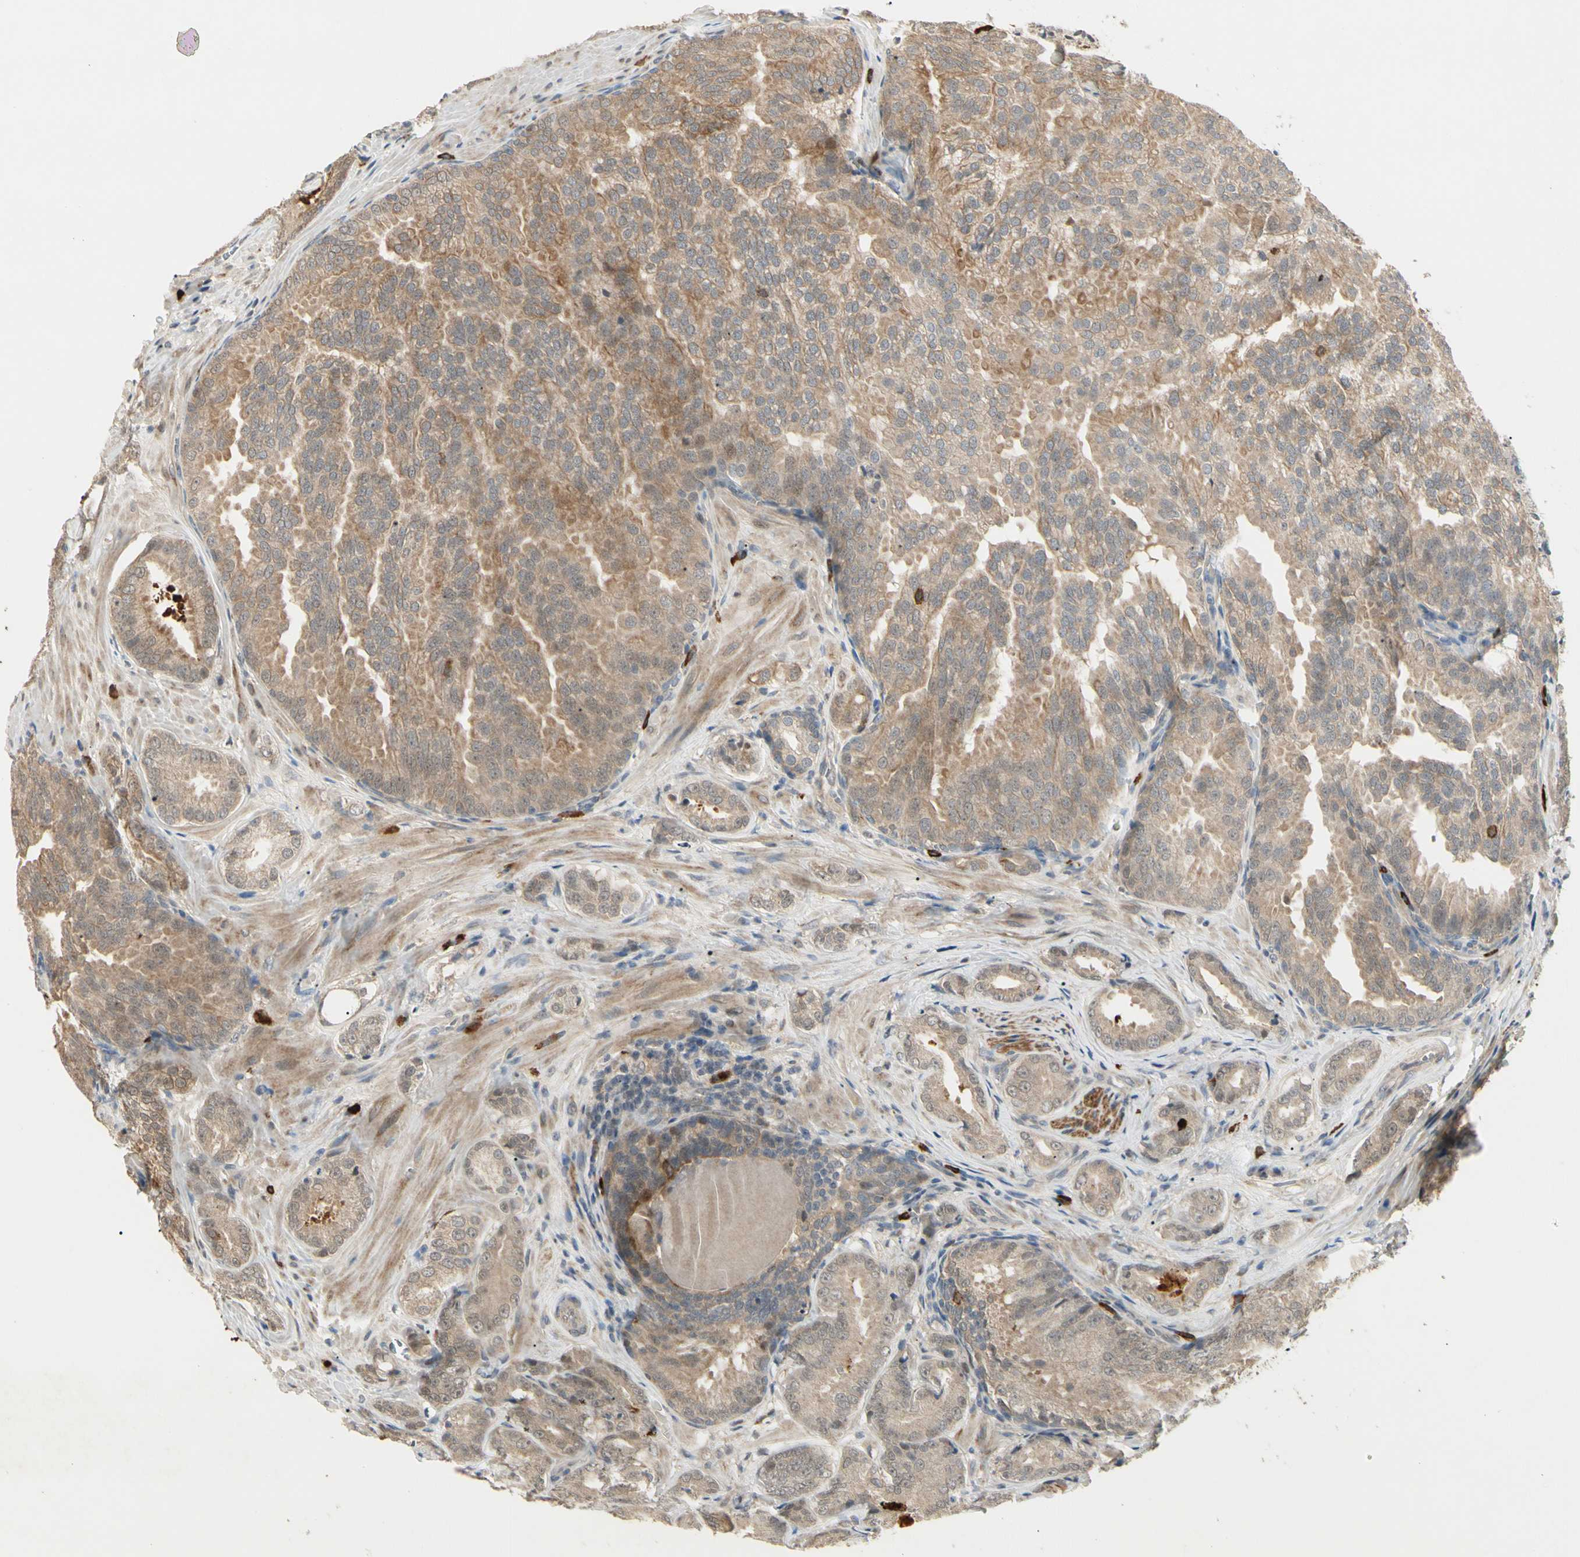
{"staining": {"intensity": "weak", "quantity": ">75%", "location": "cytoplasmic/membranous"}, "tissue": "prostate cancer", "cell_type": "Tumor cells", "image_type": "cancer", "snomed": [{"axis": "morphology", "description": "Adenocarcinoma, High grade"}, {"axis": "topography", "description": "Prostate"}], "caption": "Immunohistochemical staining of prostate high-grade adenocarcinoma exhibits low levels of weak cytoplasmic/membranous protein staining in about >75% of tumor cells. (IHC, brightfield microscopy, high magnification).", "gene": "ATG4C", "patient": {"sex": "male", "age": 64}}